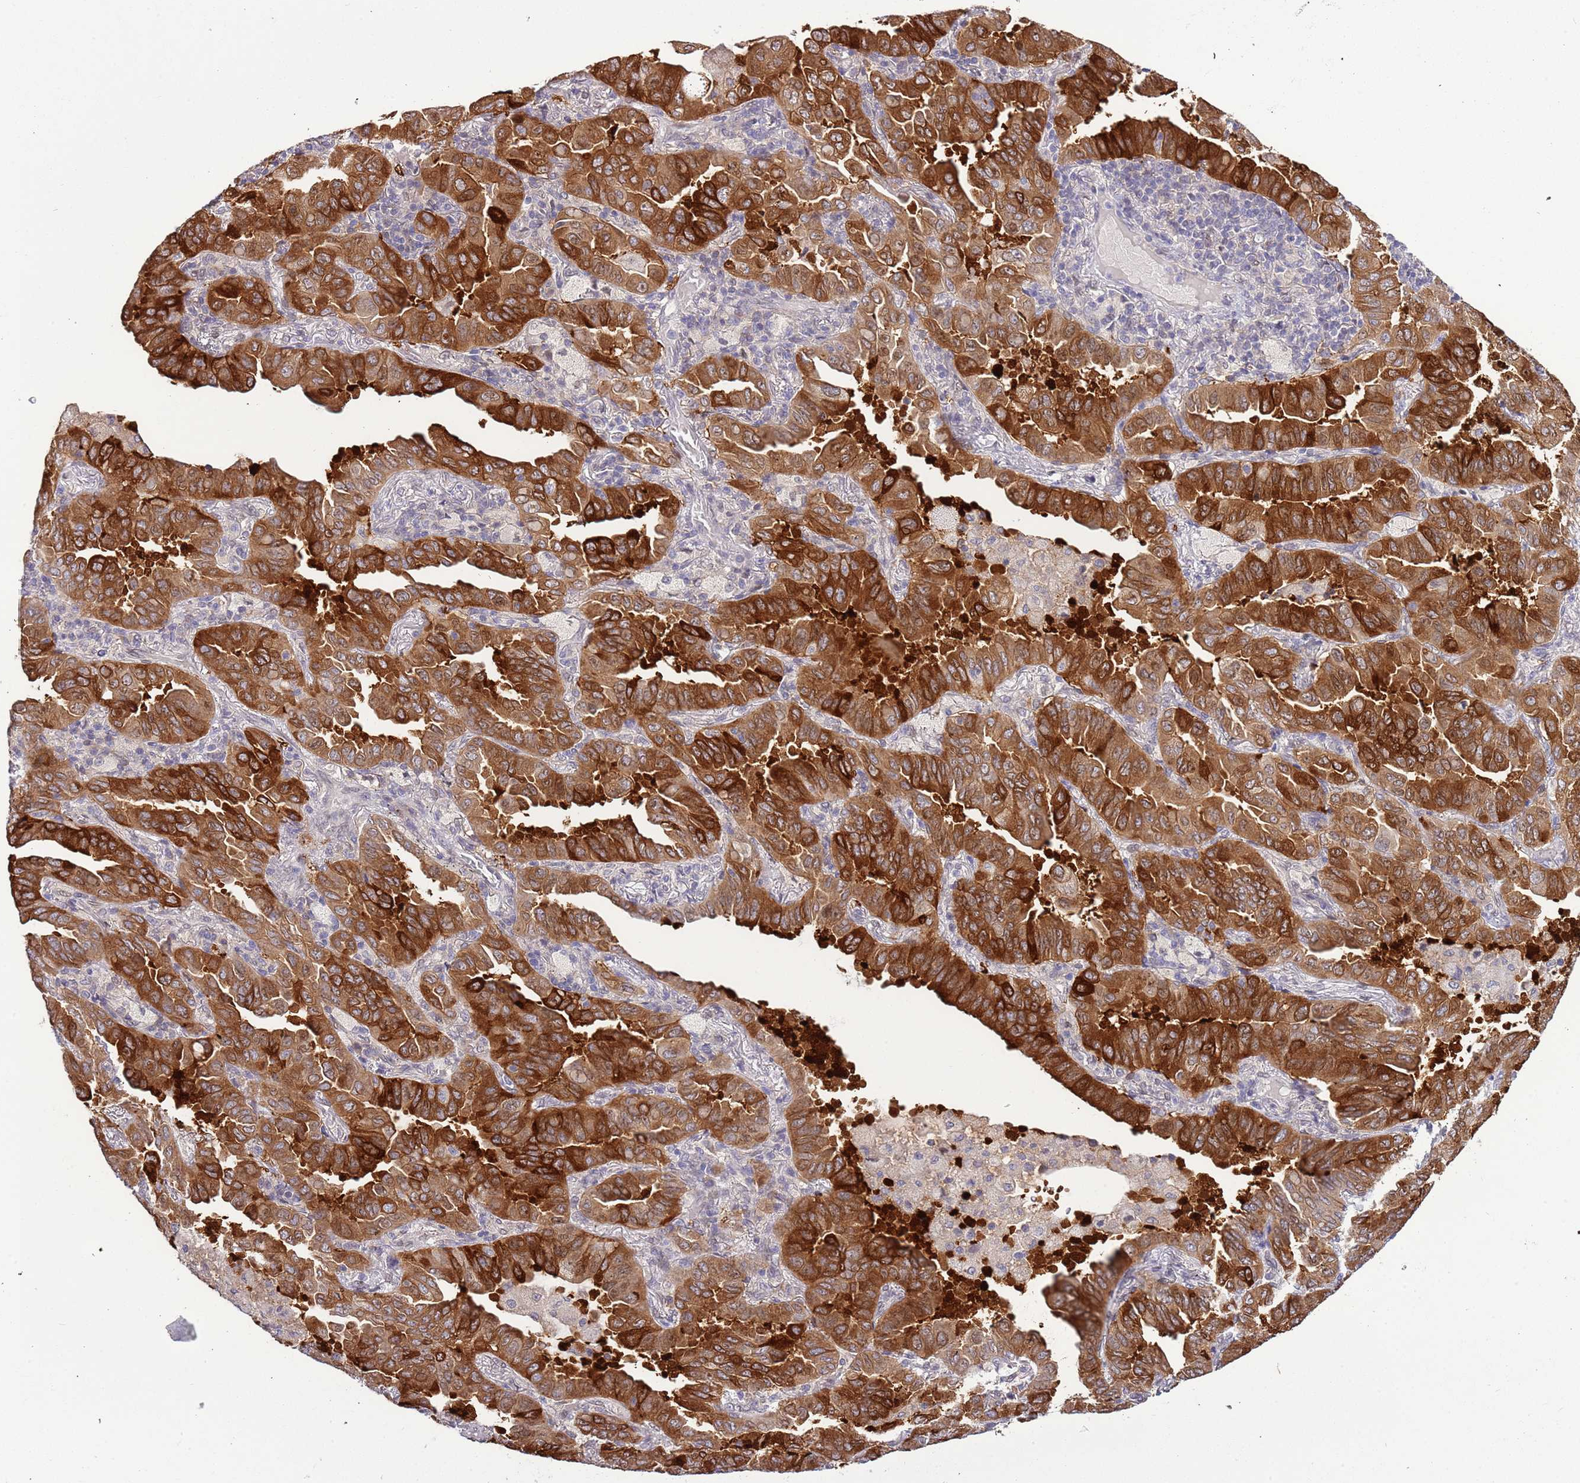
{"staining": {"intensity": "strong", "quantity": ">75%", "location": "cytoplasmic/membranous"}, "tissue": "lung cancer", "cell_type": "Tumor cells", "image_type": "cancer", "snomed": [{"axis": "morphology", "description": "Adenocarcinoma, NOS"}, {"axis": "topography", "description": "Lung"}], "caption": "Lung cancer stained for a protein (brown) displays strong cytoplasmic/membranous positive expression in approximately >75% of tumor cells.", "gene": "ZNF665", "patient": {"sex": "male", "age": 64}}